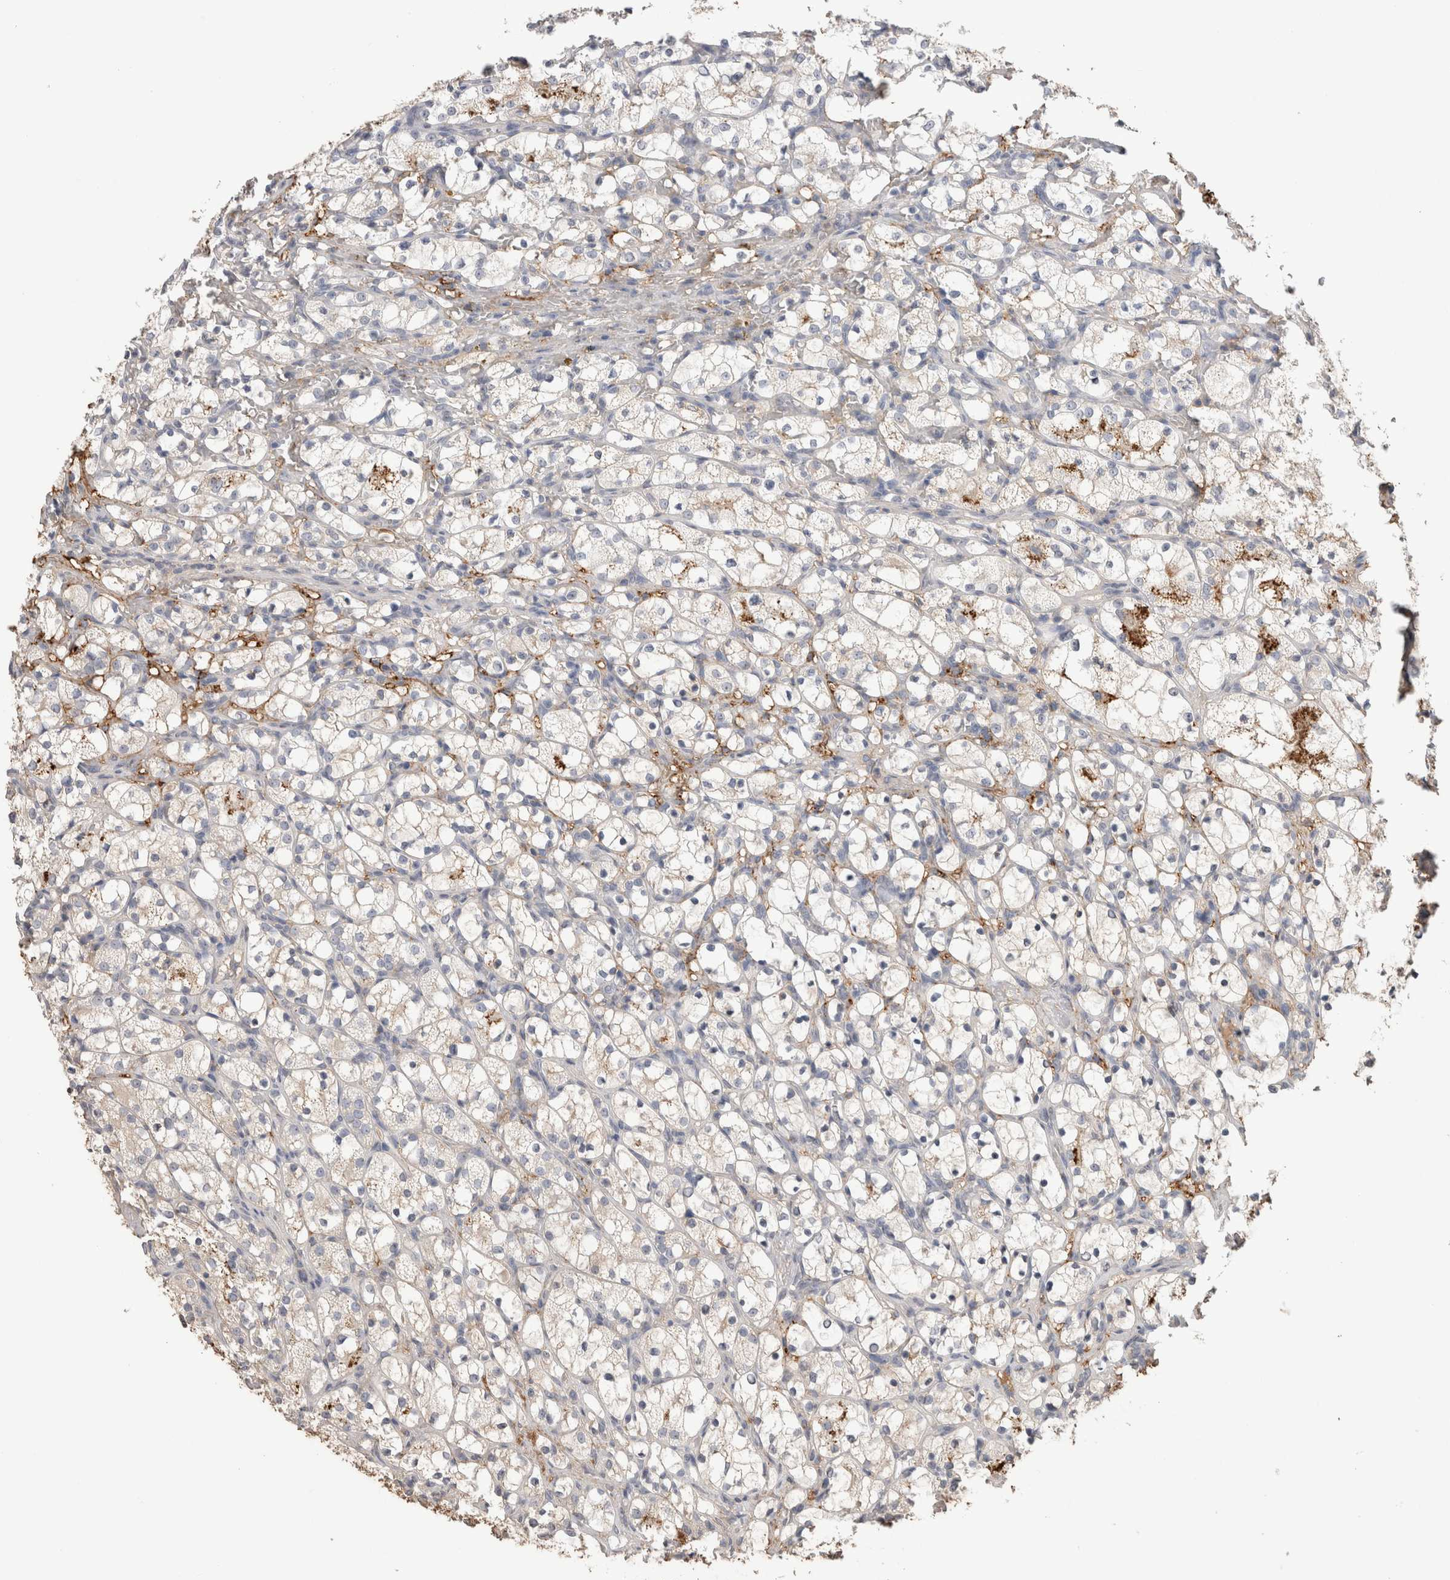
{"staining": {"intensity": "weak", "quantity": "<25%", "location": "cytoplasmic/membranous"}, "tissue": "renal cancer", "cell_type": "Tumor cells", "image_type": "cancer", "snomed": [{"axis": "morphology", "description": "Adenocarcinoma, NOS"}, {"axis": "topography", "description": "Kidney"}], "caption": "This is an immunohistochemistry (IHC) photomicrograph of renal cancer (adenocarcinoma). There is no staining in tumor cells.", "gene": "PPP3CC", "patient": {"sex": "female", "age": 69}}